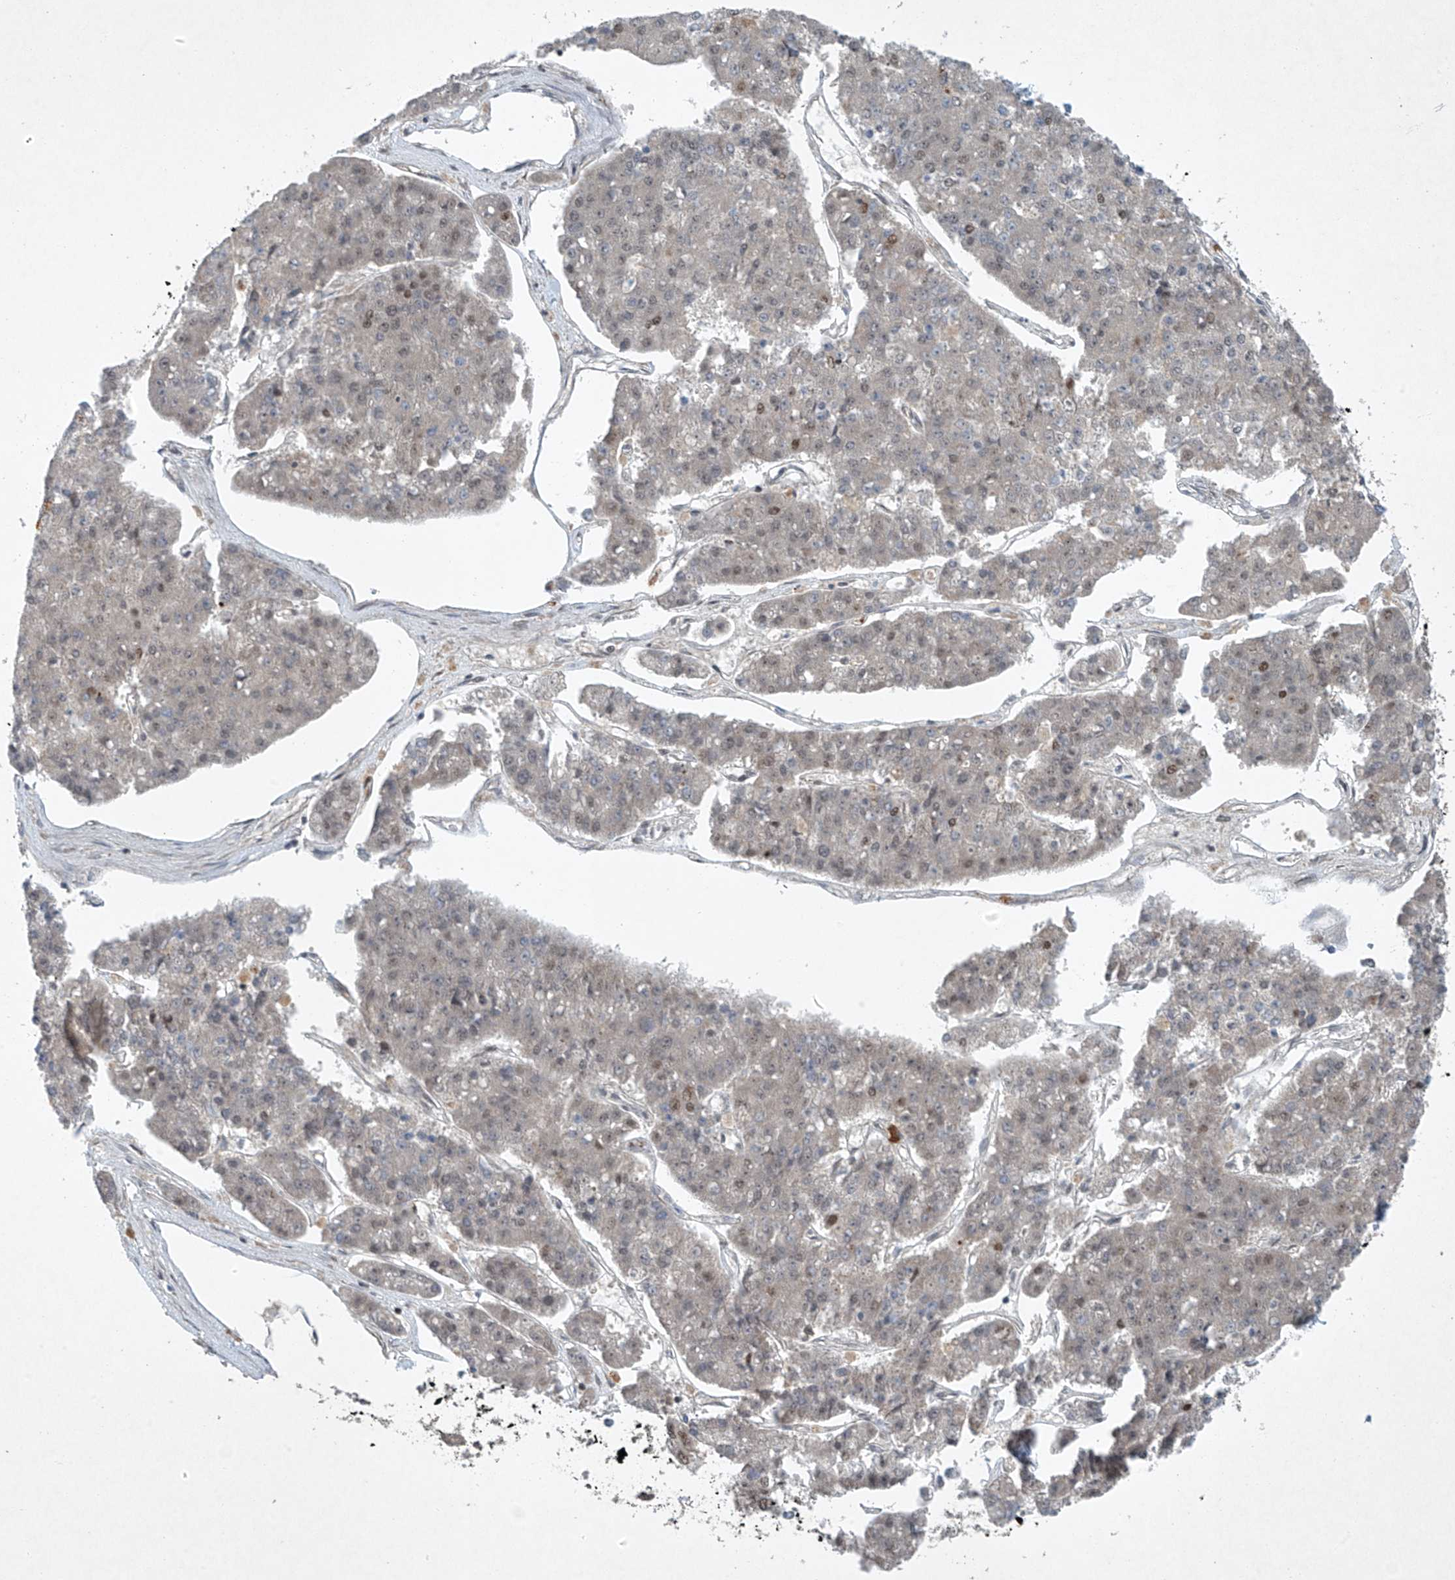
{"staining": {"intensity": "moderate", "quantity": "25%-75%", "location": "nuclear"}, "tissue": "pancreatic cancer", "cell_type": "Tumor cells", "image_type": "cancer", "snomed": [{"axis": "morphology", "description": "Adenocarcinoma, NOS"}, {"axis": "topography", "description": "Pancreas"}], "caption": "Human pancreatic cancer (adenocarcinoma) stained for a protein (brown) shows moderate nuclear positive staining in about 25%-75% of tumor cells.", "gene": "TAF8", "patient": {"sex": "male", "age": 50}}